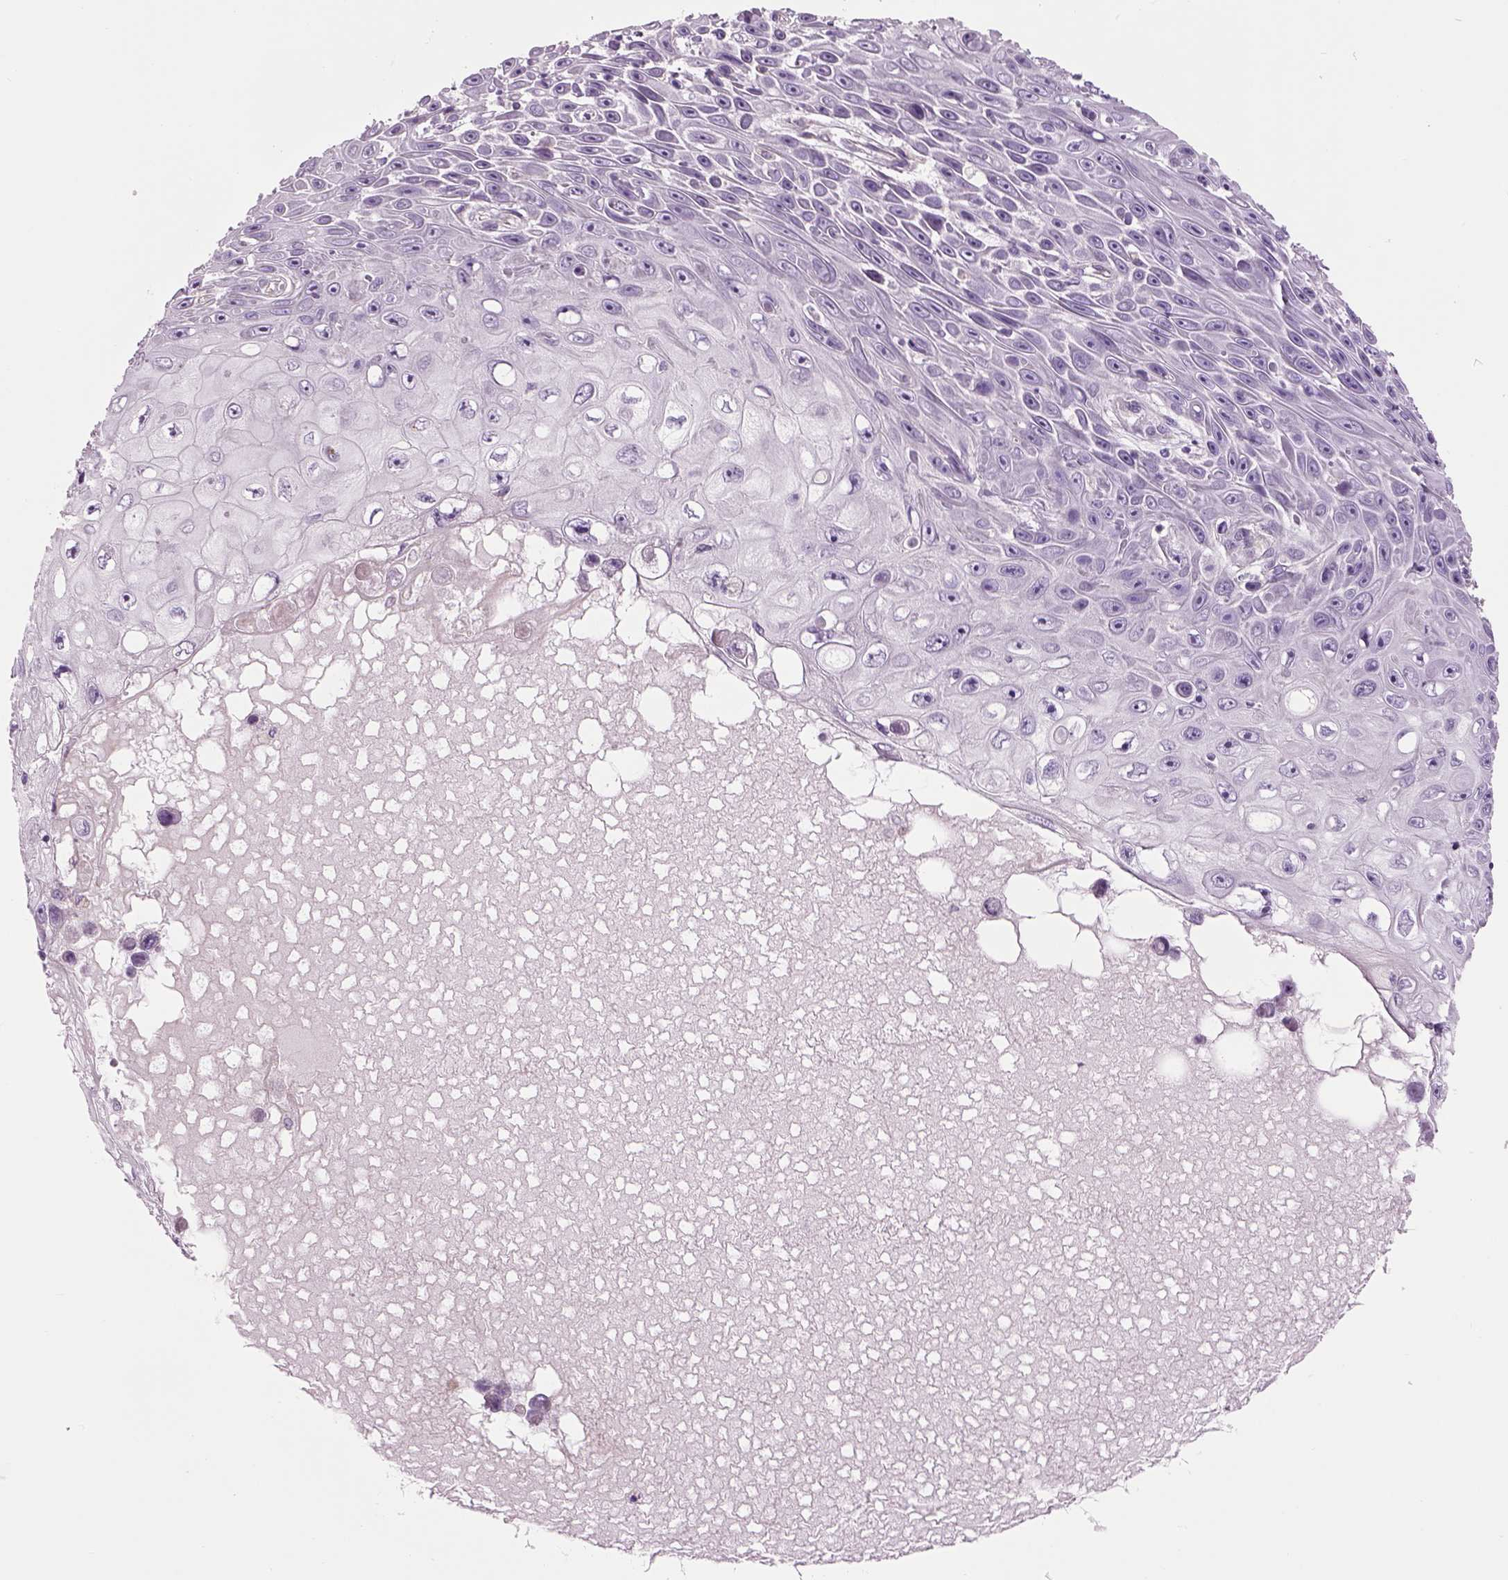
{"staining": {"intensity": "negative", "quantity": "none", "location": "none"}, "tissue": "skin cancer", "cell_type": "Tumor cells", "image_type": "cancer", "snomed": [{"axis": "morphology", "description": "Squamous cell carcinoma, NOS"}, {"axis": "topography", "description": "Skin"}], "caption": "Squamous cell carcinoma (skin) was stained to show a protein in brown. There is no significant staining in tumor cells.", "gene": "IFT52", "patient": {"sex": "male", "age": 82}}